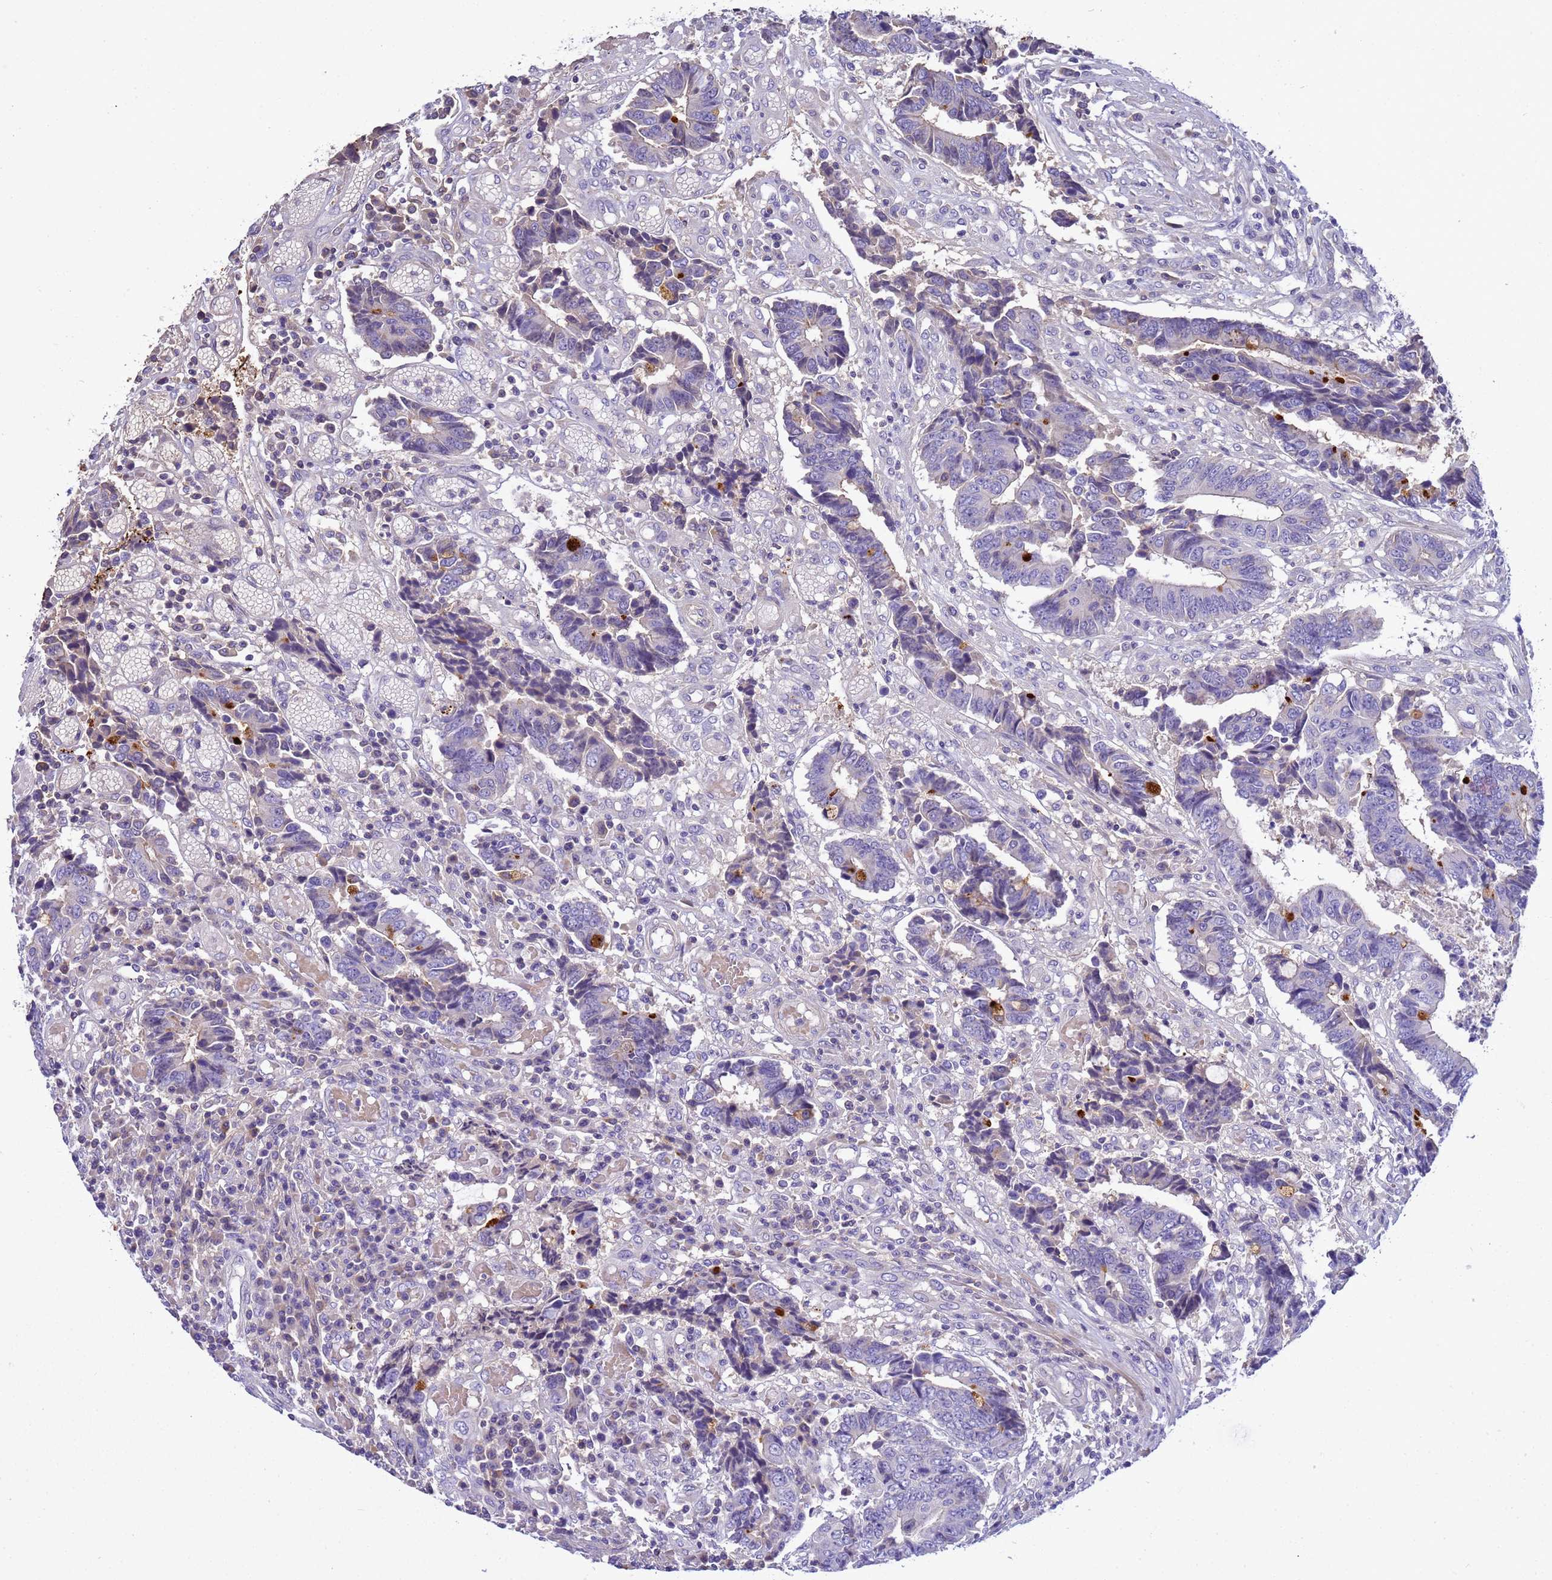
{"staining": {"intensity": "negative", "quantity": "none", "location": "none"}, "tissue": "colorectal cancer", "cell_type": "Tumor cells", "image_type": "cancer", "snomed": [{"axis": "morphology", "description": "Adenocarcinoma, NOS"}, {"axis": "topography", "description": "Rectum"}], "caption": "High magnification brightfield microscopy of colorectal adenocarcinoma stained with DAB (3,3'-diaminobenzidine) (brown) and counterstained with hematoxylin (blue): tumor cells show no significant staining.", "gene": "TBCD", "patient": {"sex": "male", "age": 84}}